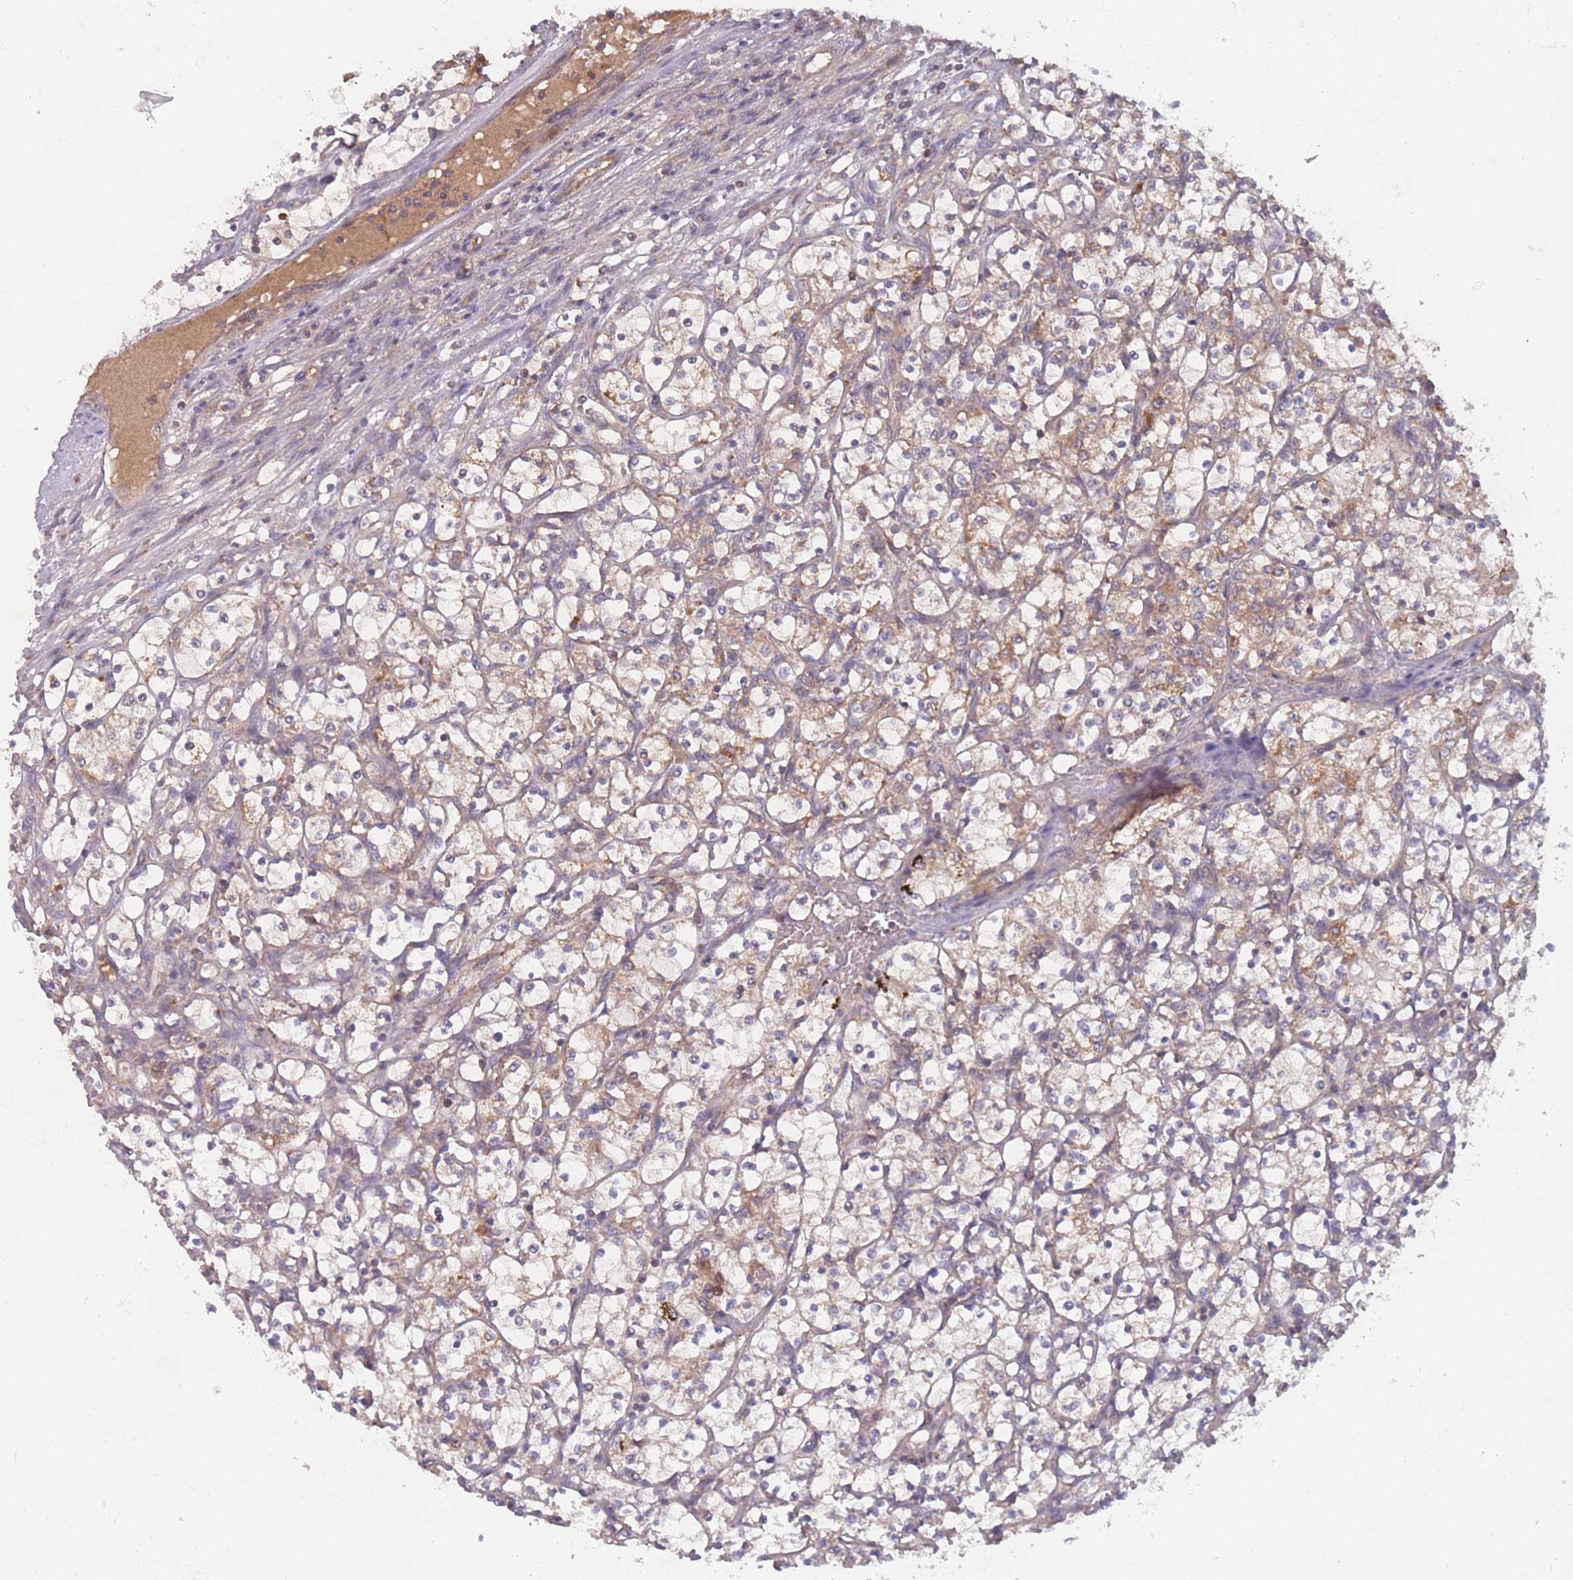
{"staining": {"intensity": "weak", "quantity": "25%-75%", "location": "cytoplasmic/membranous"}, "tissue": "renal cancer", "cell_type": "Tumor cells", "image_type": "cancer", "snomed": [{"axis": "morphology", "description": "Adenocarcinoma, NOS"}, {"axis": "topography", "description": "Kidney"}], "caption": "Protein expression analysis of renal adenocarcinoma displays weak cytoplasmic/membranous staining in about 25%-75% of tumor cells.", "gene": "ATP5MG", "patient": {"sex": "female", "age": 69}}